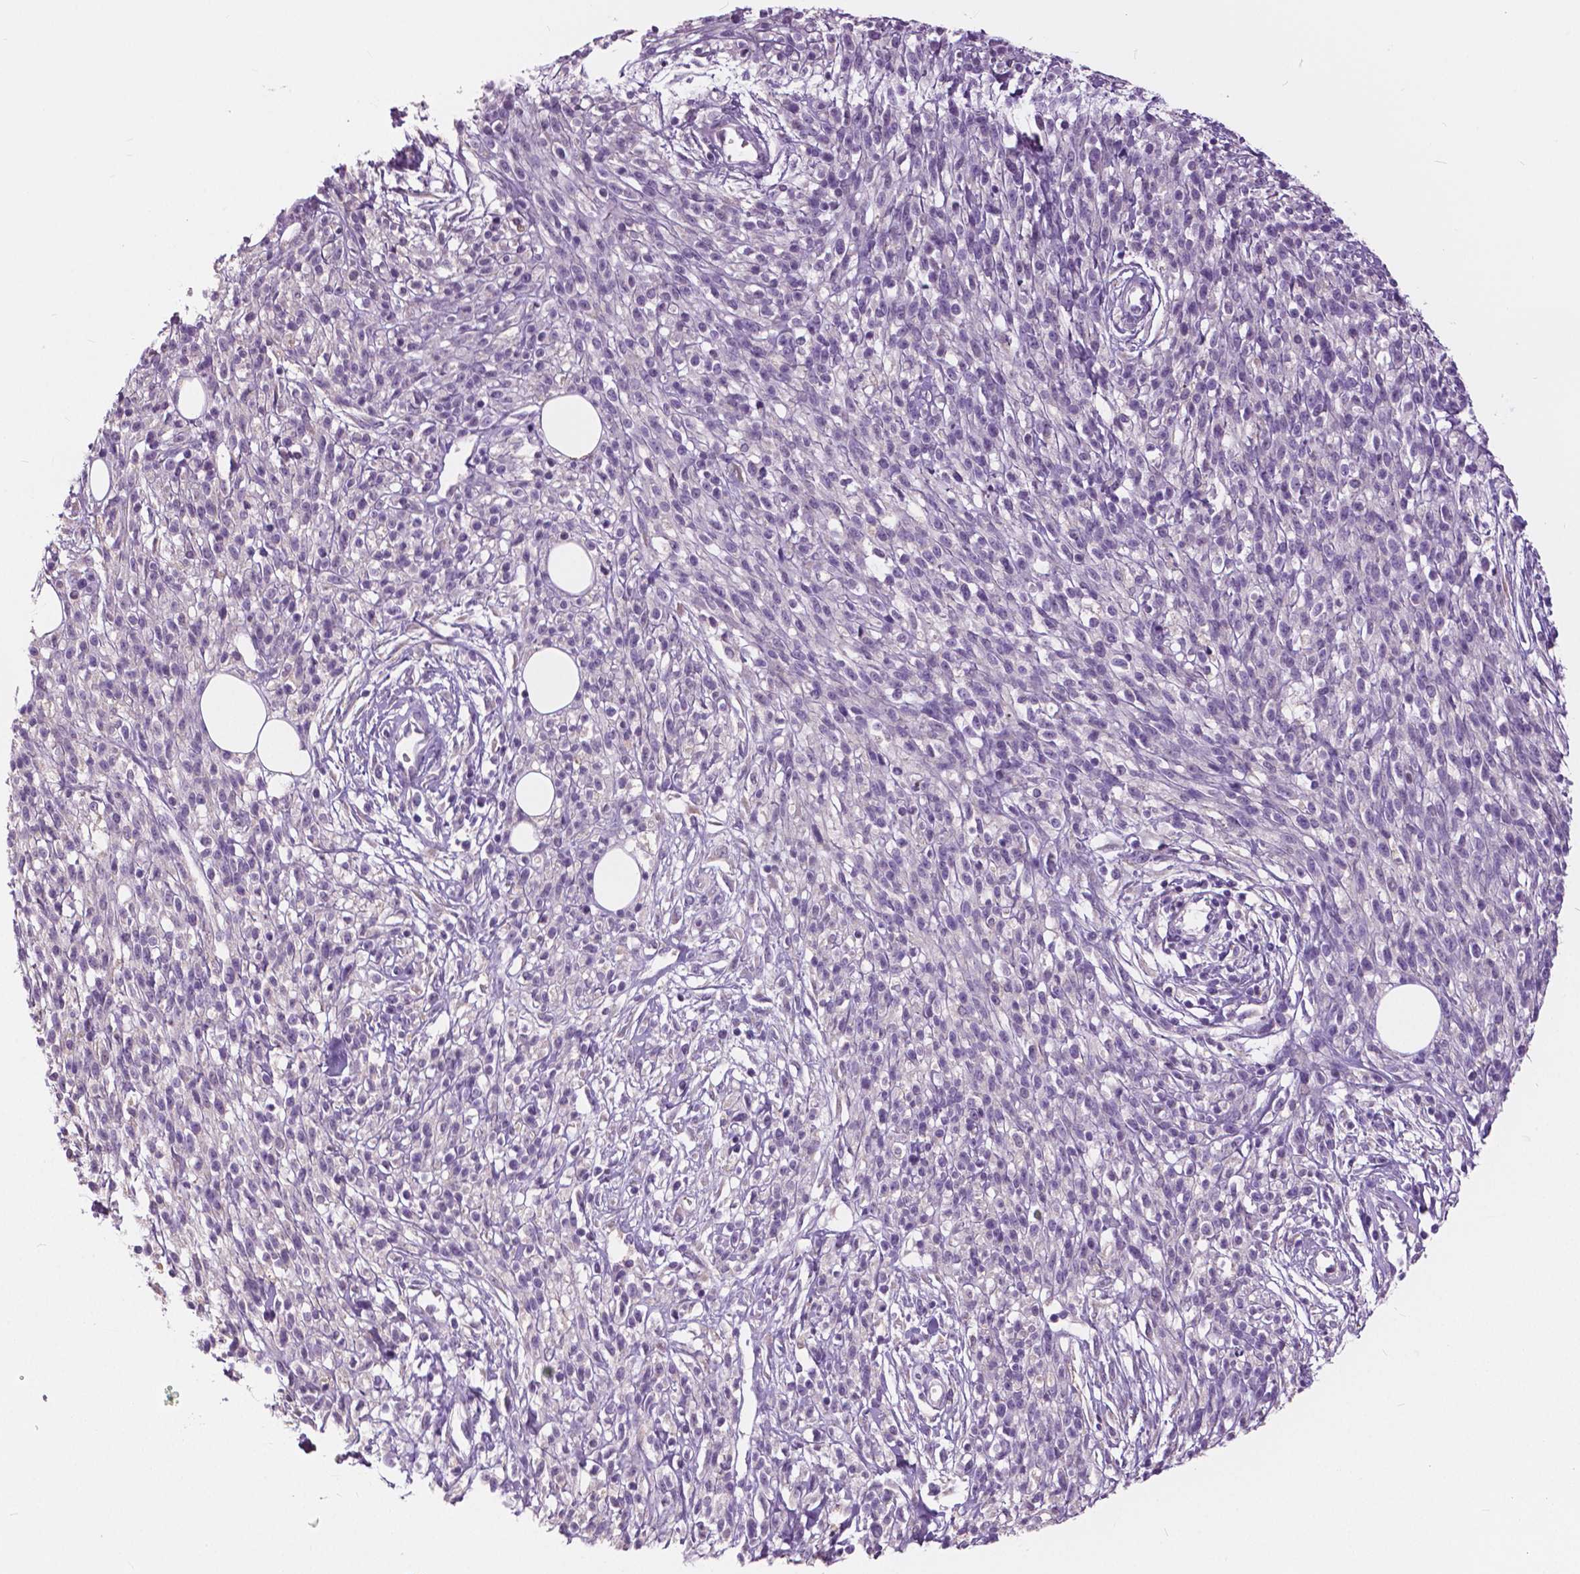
{"staining": {"intensity": "negative", "quantity": "none", "location": "none"}, "tissue": "melanoma", "cell_type": "Tumor cells", "image_type": "cancer", "snomed": [{"axis": "morphology", "description": "Malignant melanoma, NOS"}, {"axis": "topography", "description": "Skin"}, {"axis": "topography", "description": "Skin of trunk"}], "caption": "Immunohistochemical staining of human malignant melanoma demonstrates no significant positivity in tumor cells.", "gene": "SERPINI1", "patient": {"sex": "male", "age": 74}}